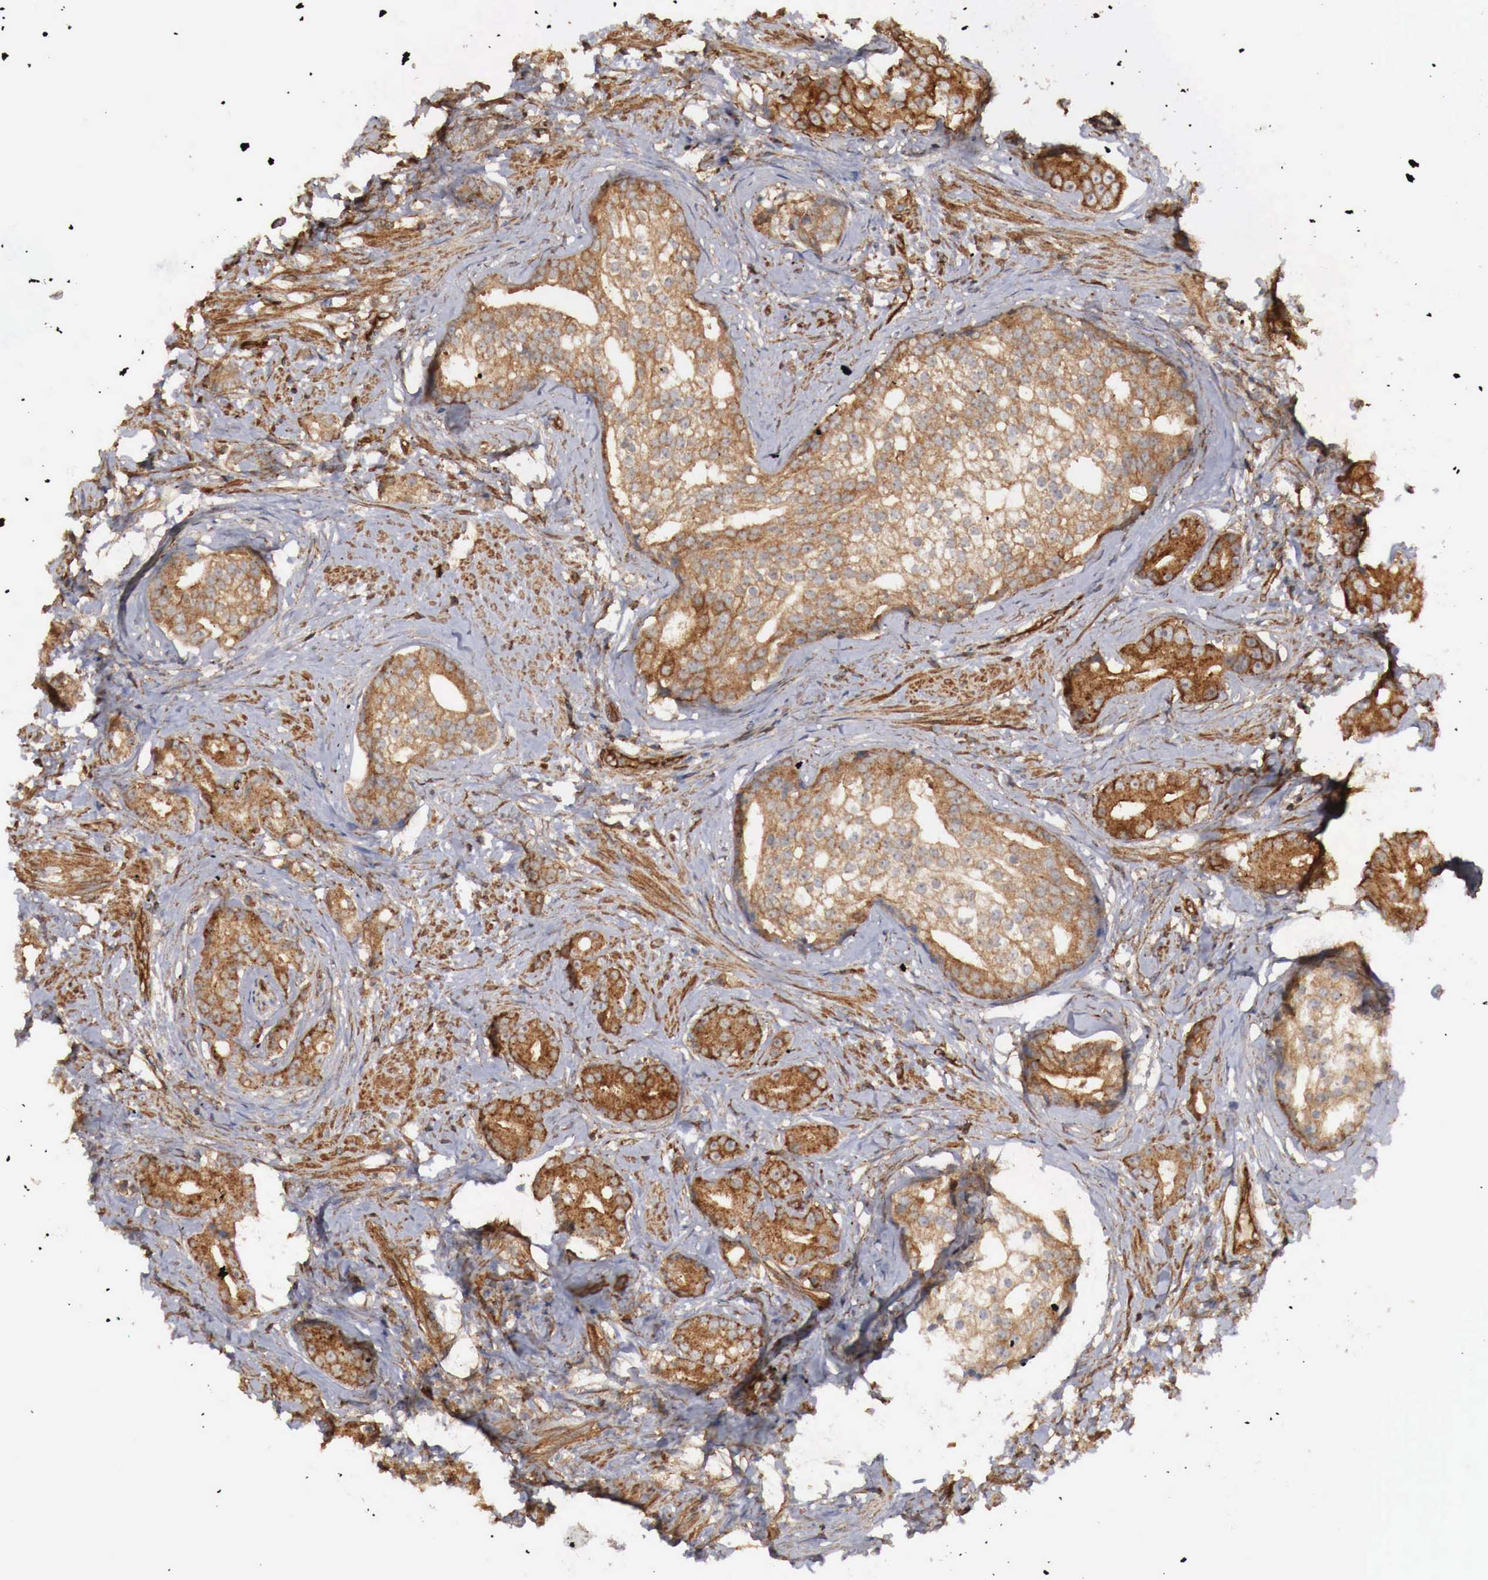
{"staining": {"intensity": "strong", "quantity": ">75%", "location": "cytoplasmic/membranous"}, "tissue": "prostate cancer", "cell_type": "Tumor cells", "image_type": "cancer", "snomed": [{"axis": "morphology", "description": "Adenocarcinoma, Medium grade"}, {"axis": "topography", "description": "Prostate"}], "caption": "Human prostate cancer (adenocarcinoma (medium-grade)) stained for a protein (brown) reveals strong cytoplasmic/membranous positive staining in about >75% of tumor cells.", "gene": "ARMCX4", "patient": {"sex": "male", "age": 59}}